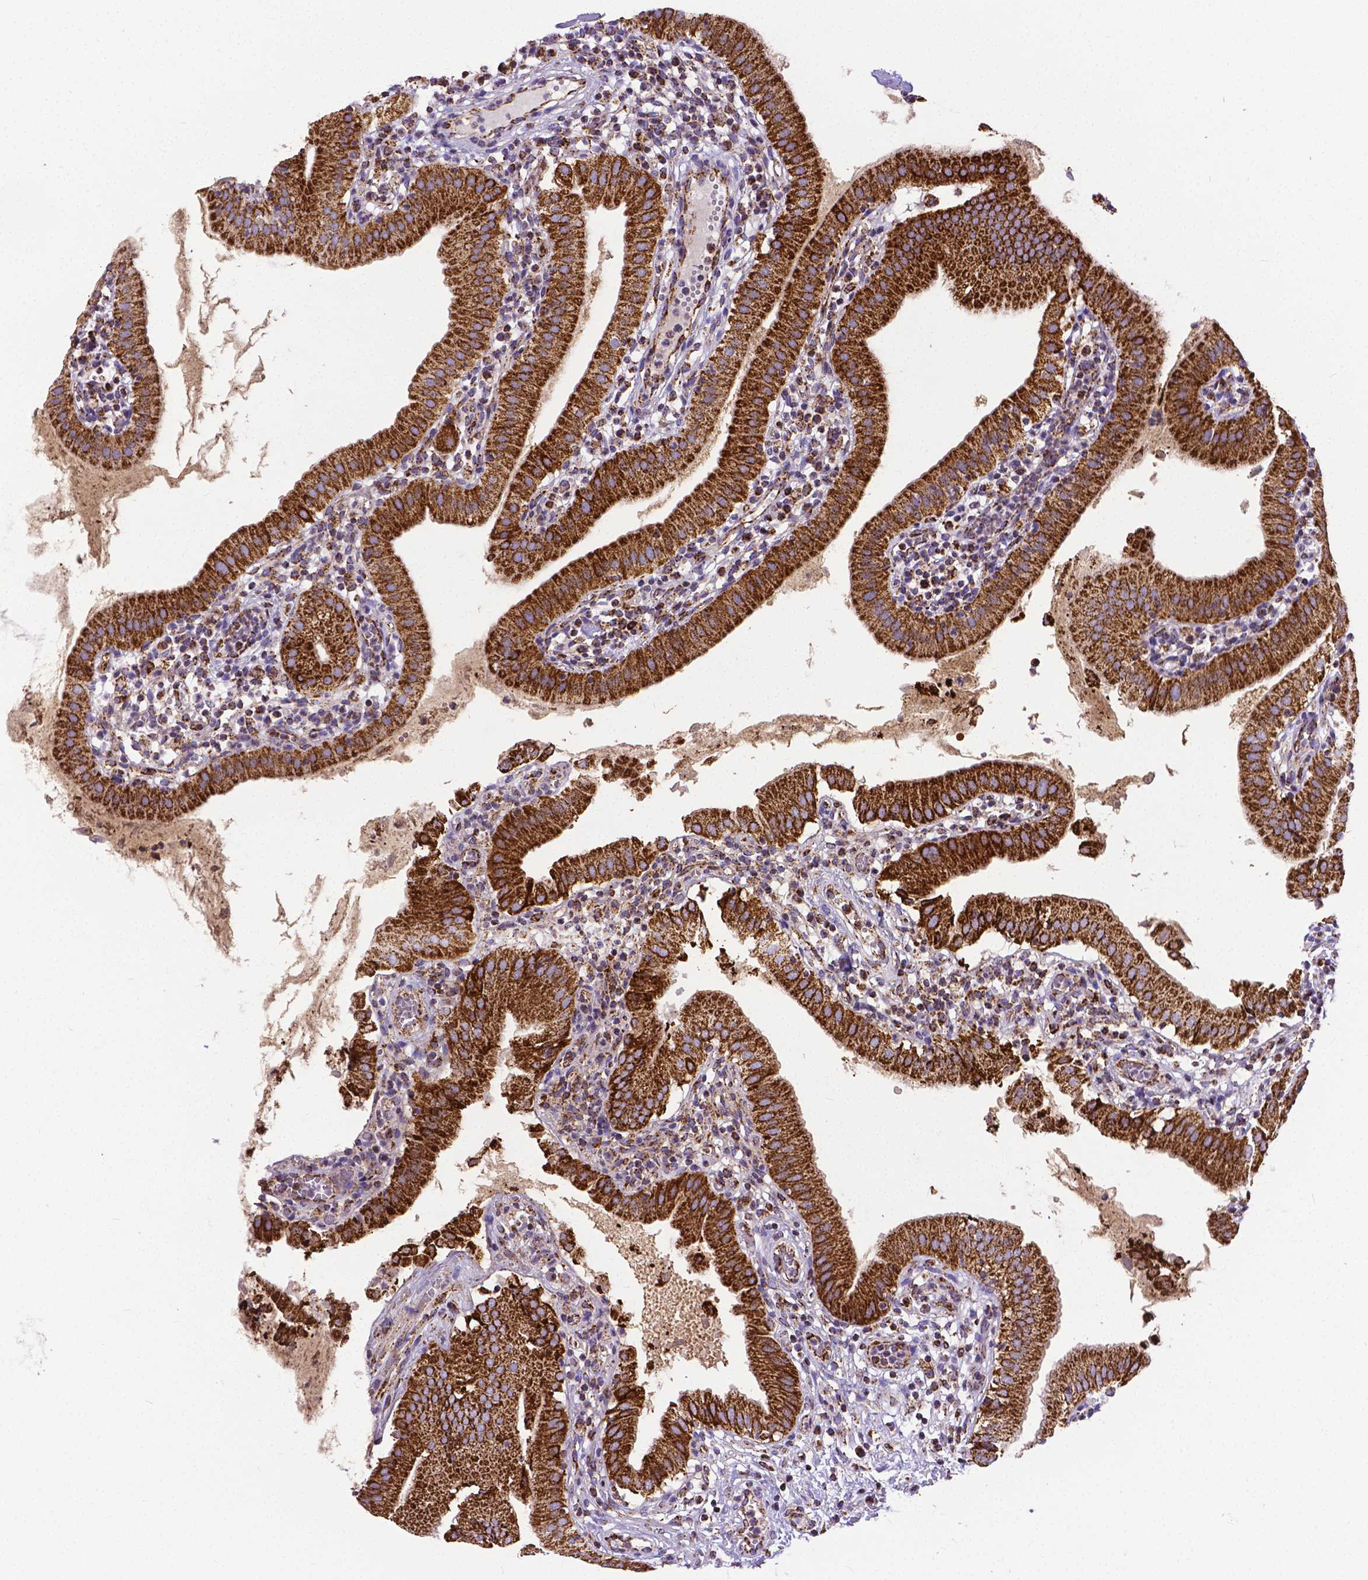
{"staining": {"intensity": "strong", "quantity": ">75%", "location": "cytoplasmic/membranous"}, "tissue": "gallbladder", "cell_type": "Glandular cells", "image_type": "normal", "snomed": [{"axis": "morphology", "description": "Normal tissue, NOS"}, {"axis": "topography", "description": "Gallbladder"}], "caption": "Gallbladder stained with a brown dye reveals strong cytoplasmic/membranous positive staining in about >75% of glandular cells.", "gene": "MACC1", "patient": {"sex": "female", "age": 65}}